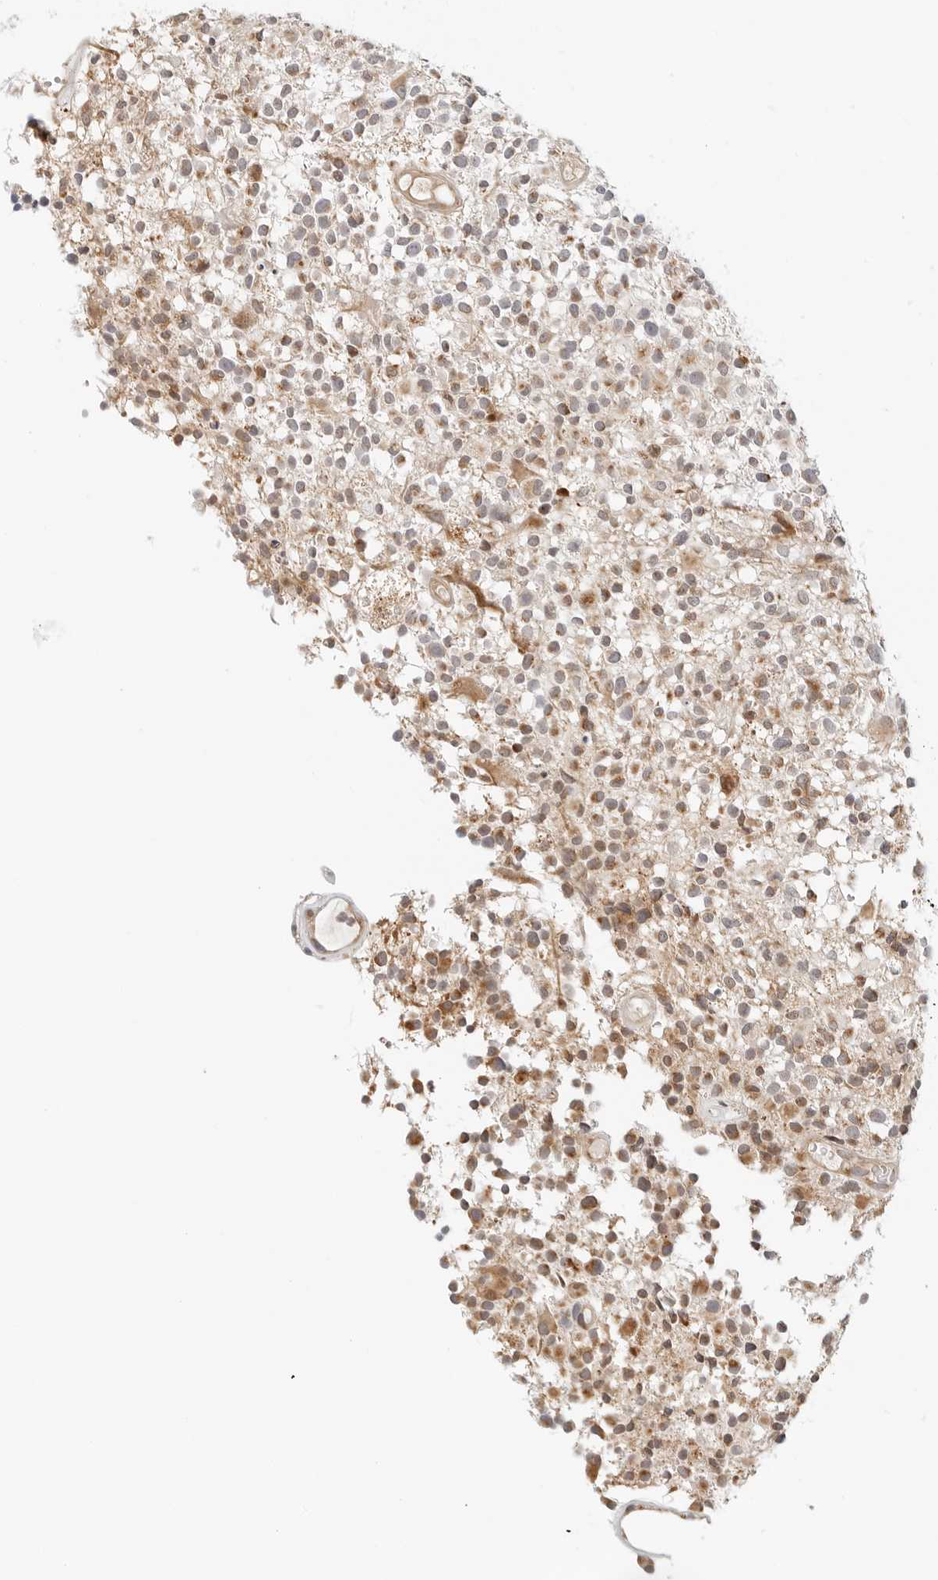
{"staining": {"intensity": "weak", "quantity": ">75%", "location": "cytoplasmic/membranous"}, "tissue": "glioma", "cell_type": "Tumor cells", "image_type": "cancer", "snomed": [{"axis": "morphology", "description": "Glioma, malignant, High grade"}, {"axis": "morphology", "description": "Glioblastoma, NOS"}, {"axis": "topography", "description": "Brain"}], "caption": "Tumor cells display low levels of weak cytoplasmic/membranous staining in approximately >75% of cells in human glioma.", "gene": "DYRK4", "patient": {"sex": "male", "age": 60}}